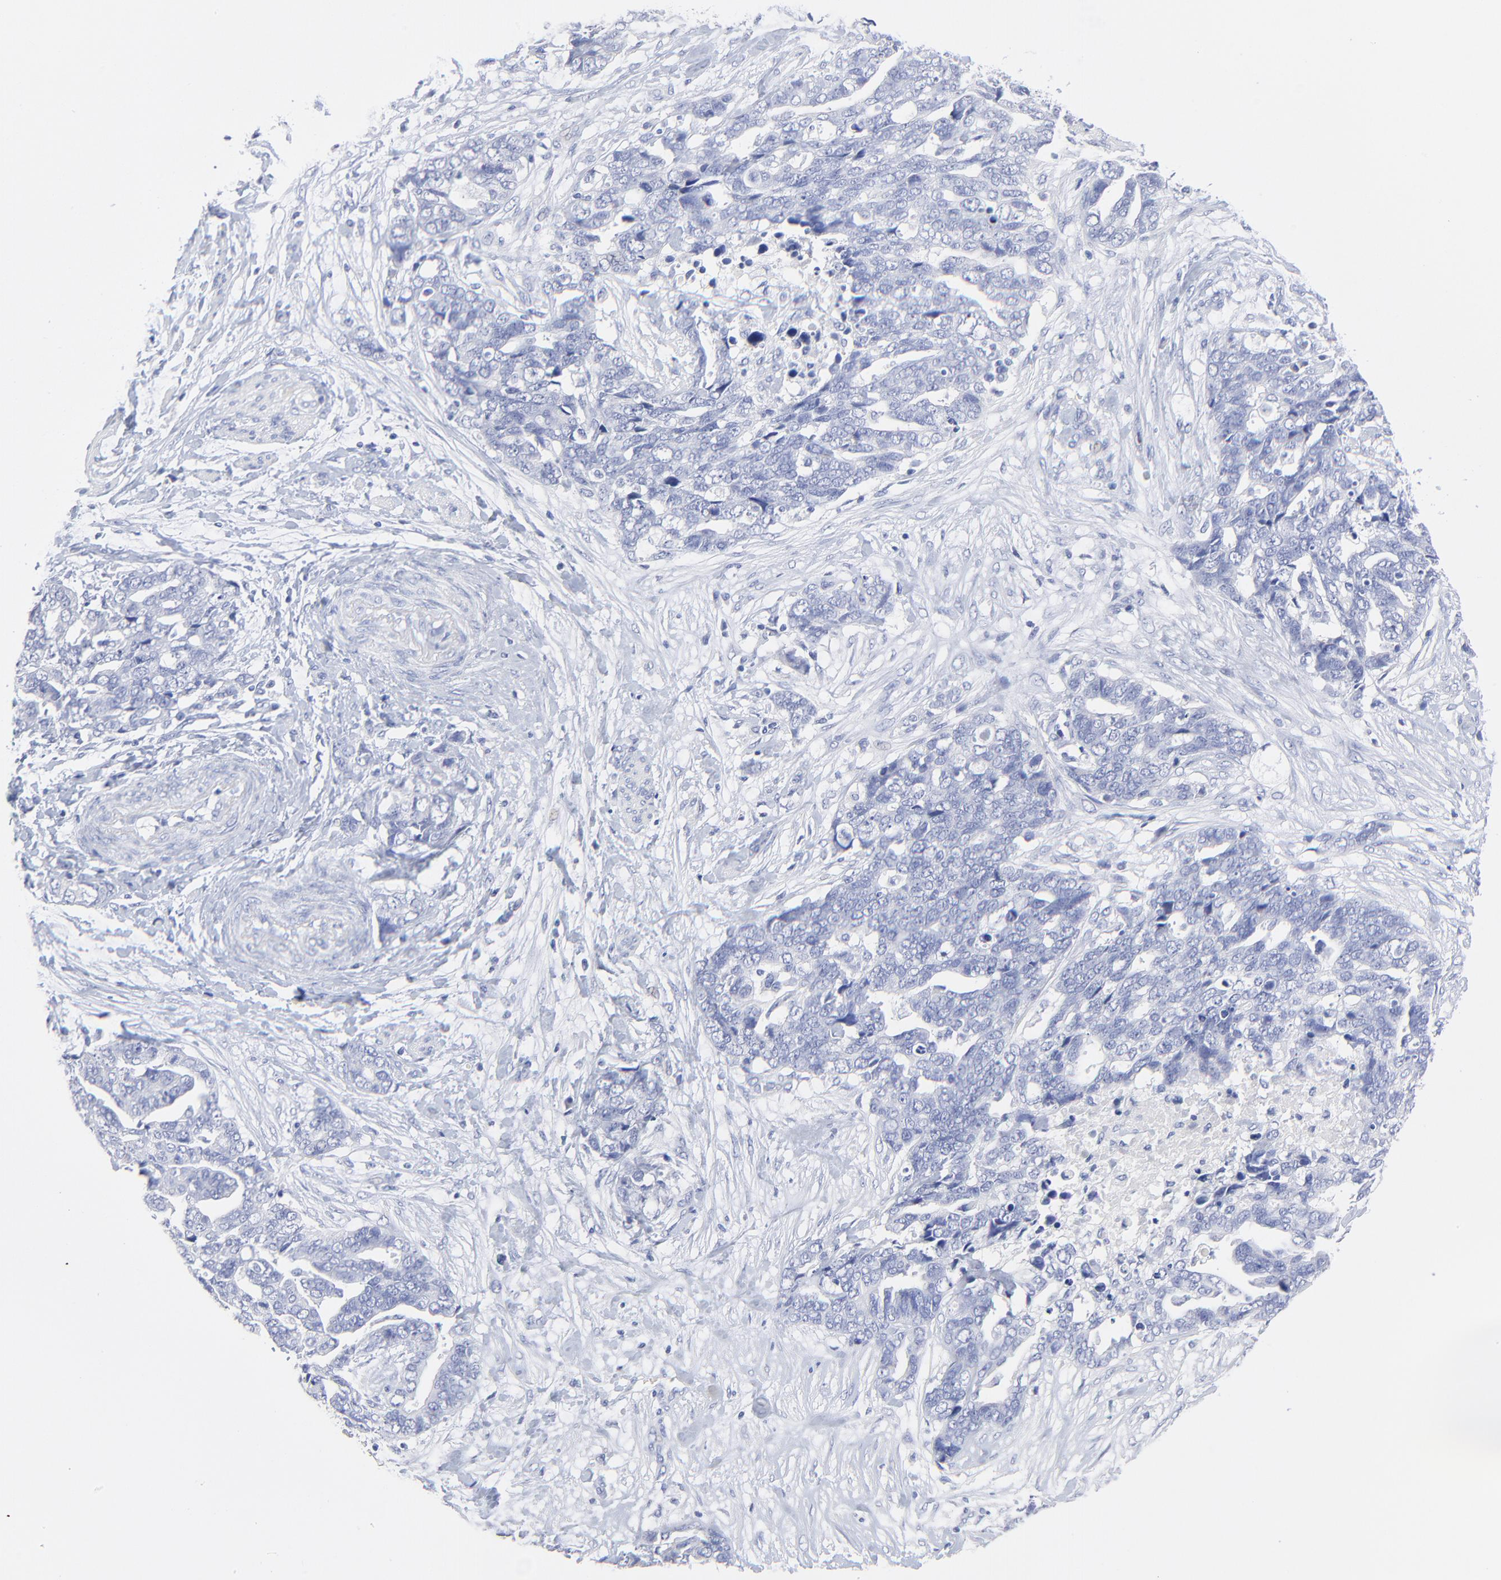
{"staining": {"intensity": "negative", "quantity": "none", "location": "none"}, "tissue": "ovarian cancer", "cell_type": "Tumor cells", "image_type": "cancer", "snomed": [{"axis": "morphology", "description": "Normal tissue, NOS"}, {"axis": "morphology", "description": "Cystadenocarcinoma, serous, NOS"}, {"axis": "topography", "description": "Fallopian tube"}, {"axis": "topography", "description": "Ovary"}], "caption": "A high-resolution image shows immunohistochemistry staining of ovarian serous cystadenocarcinoma, which reveals no significant staining in tumor cells.", "gene": "SULT4A1", "patient": {"sex": "female", "age": 56}}